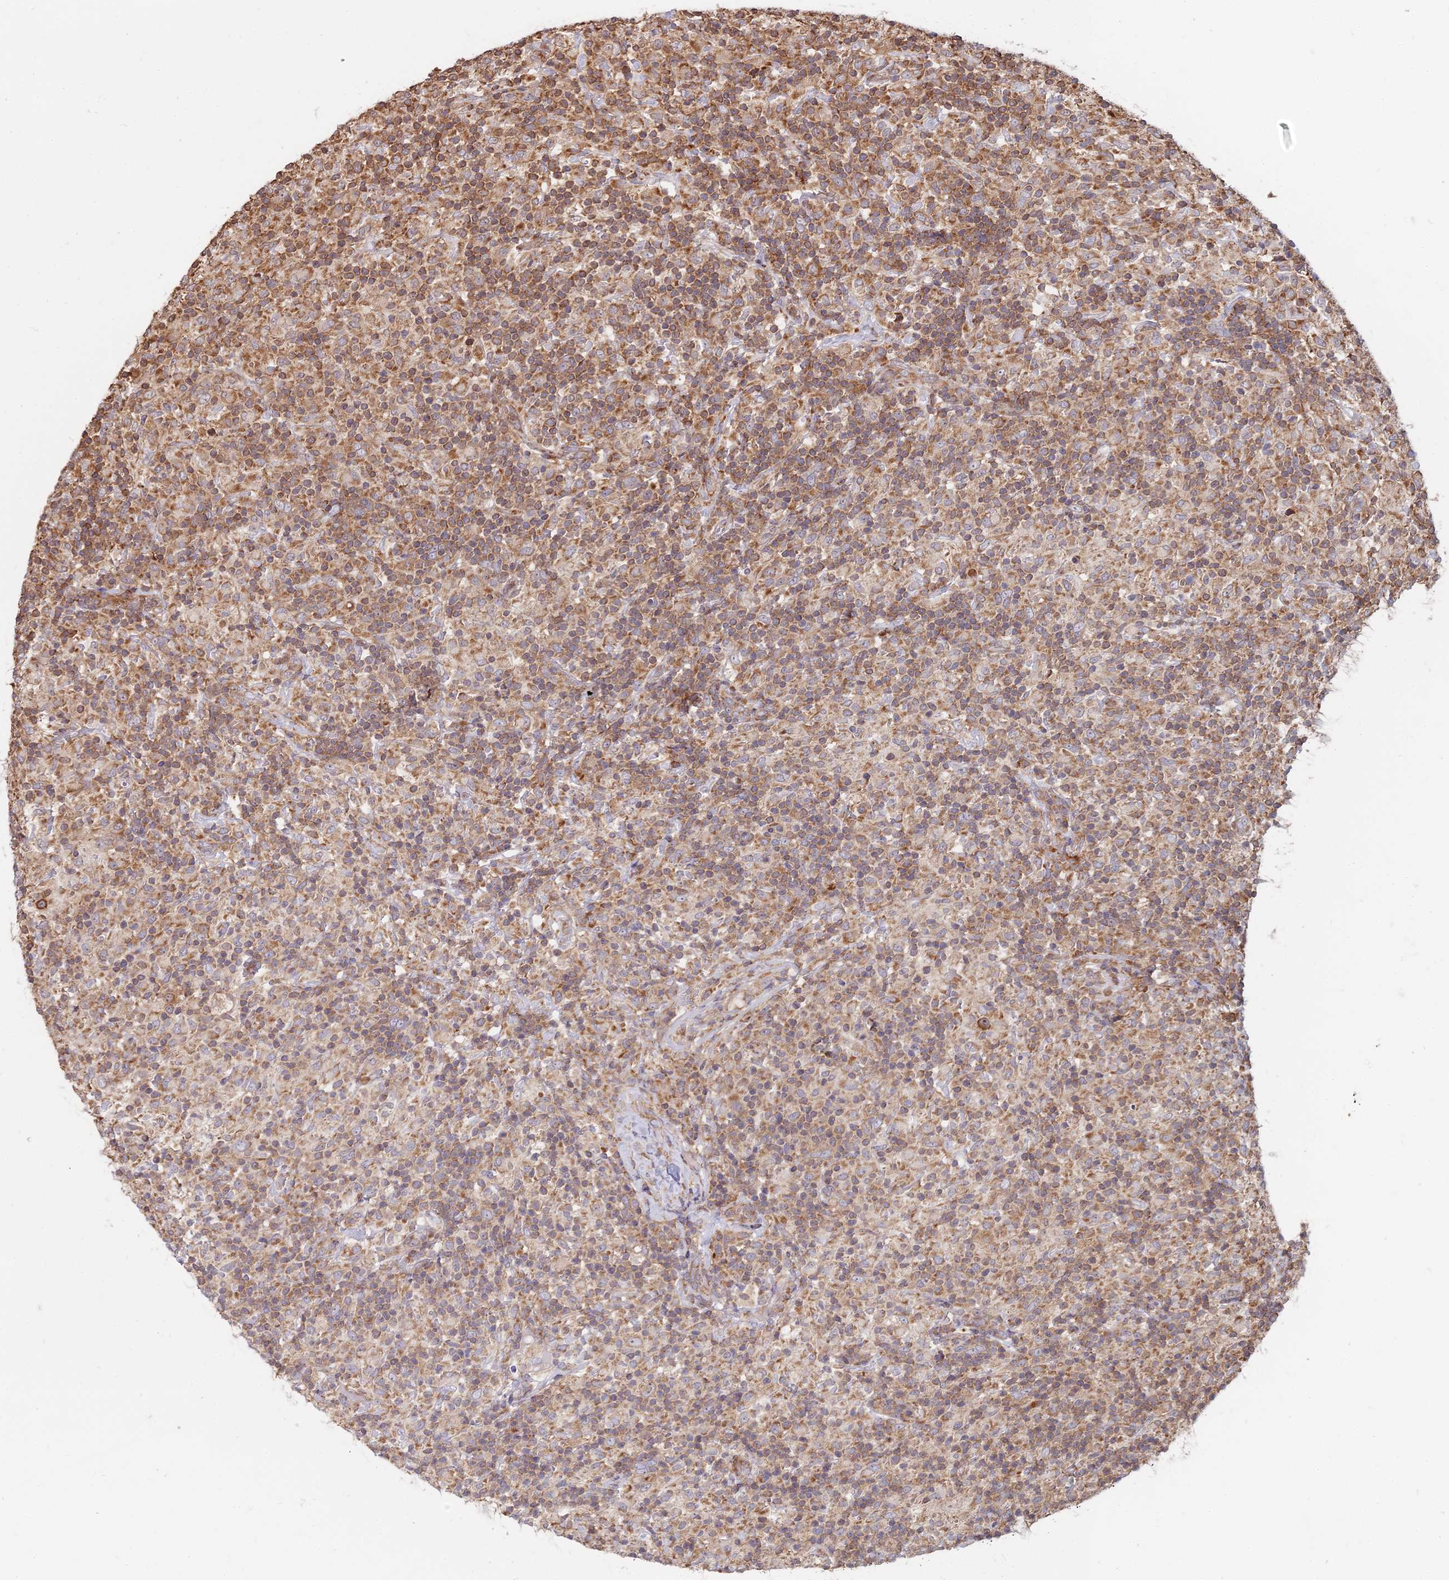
{"staining": {"intensity": "moderate", "quantity": ">75%", "location": "cytoplasmic/membranous"}, "tissue": "lymphoma", "cell_type": "Tumor cells", "image_type": "cancer", "snomed": [{"axis": "morphology", "description": "Hodgkin's disease, NOS"}, {"axis": "topography", "description": "Lymph node"}], "caption": "Hodgkin's disease tissue displays moderate cytoplasmic/membranous expression in about >75% of tumor cells (DAB (3,3'-diaminobenzidine) IHC, brown staining for protein, blue staining for nuclei).", "gene": "RPL26", "patient": {"sex": "male", "age": 70}}